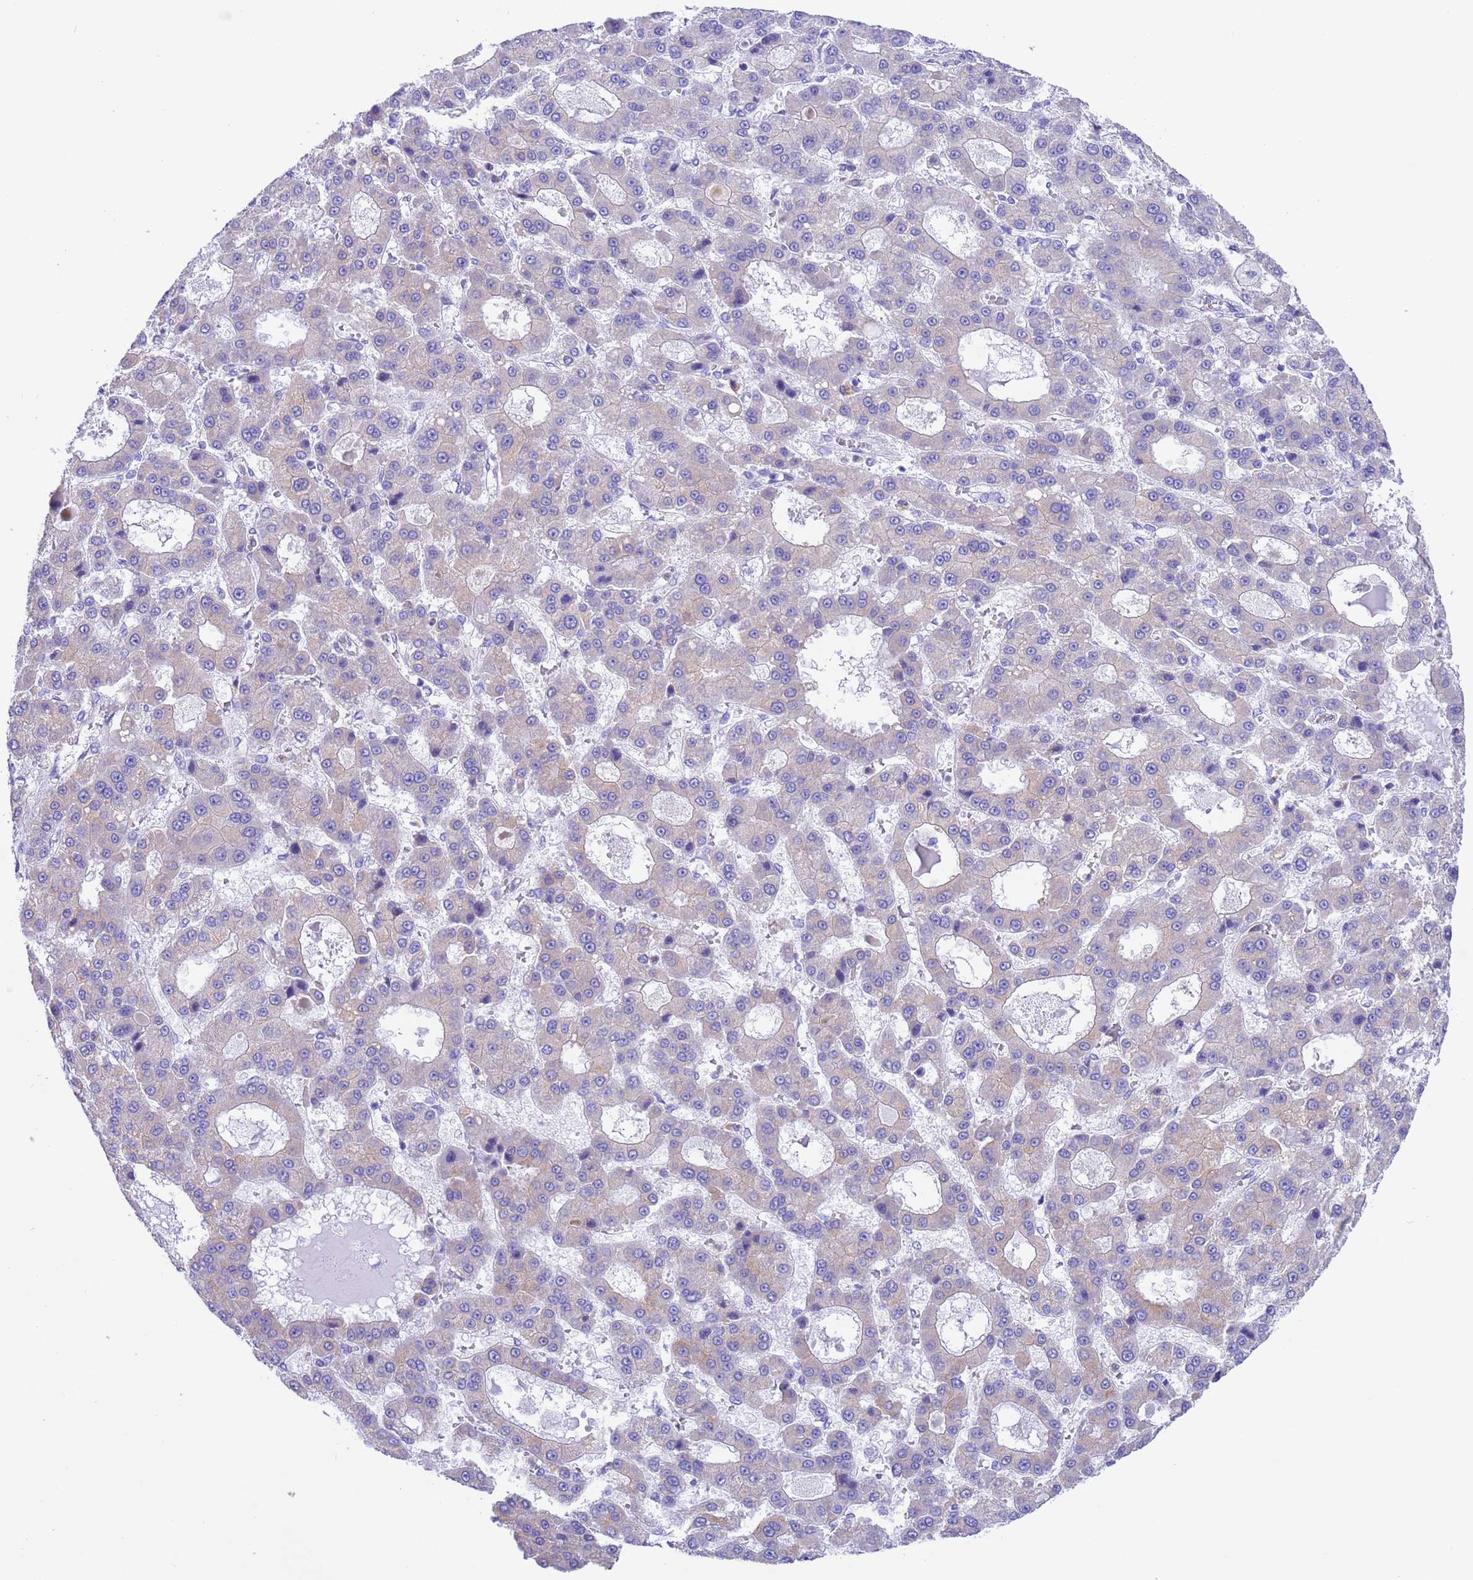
{"staining": {"intensity": "negative", "quantity": "none", "location": "none"}, "tissue": "liver cancer", "cell_type": "Tumor cells", "image_type": "cancer", "snomed": [{"axis": "morphology", "description": "Carcinoma, Hepatocellular, NOS"}, {"axis": "topography", "description": "Liver"}], "caption": "DAB immunohistochemical staining of liver cancer (hepatocellular carcinoma) exhibits no significant positivity in tumor cells.", "gene": "C6orf47", "patient": {"sex": "male", "age": 70}}